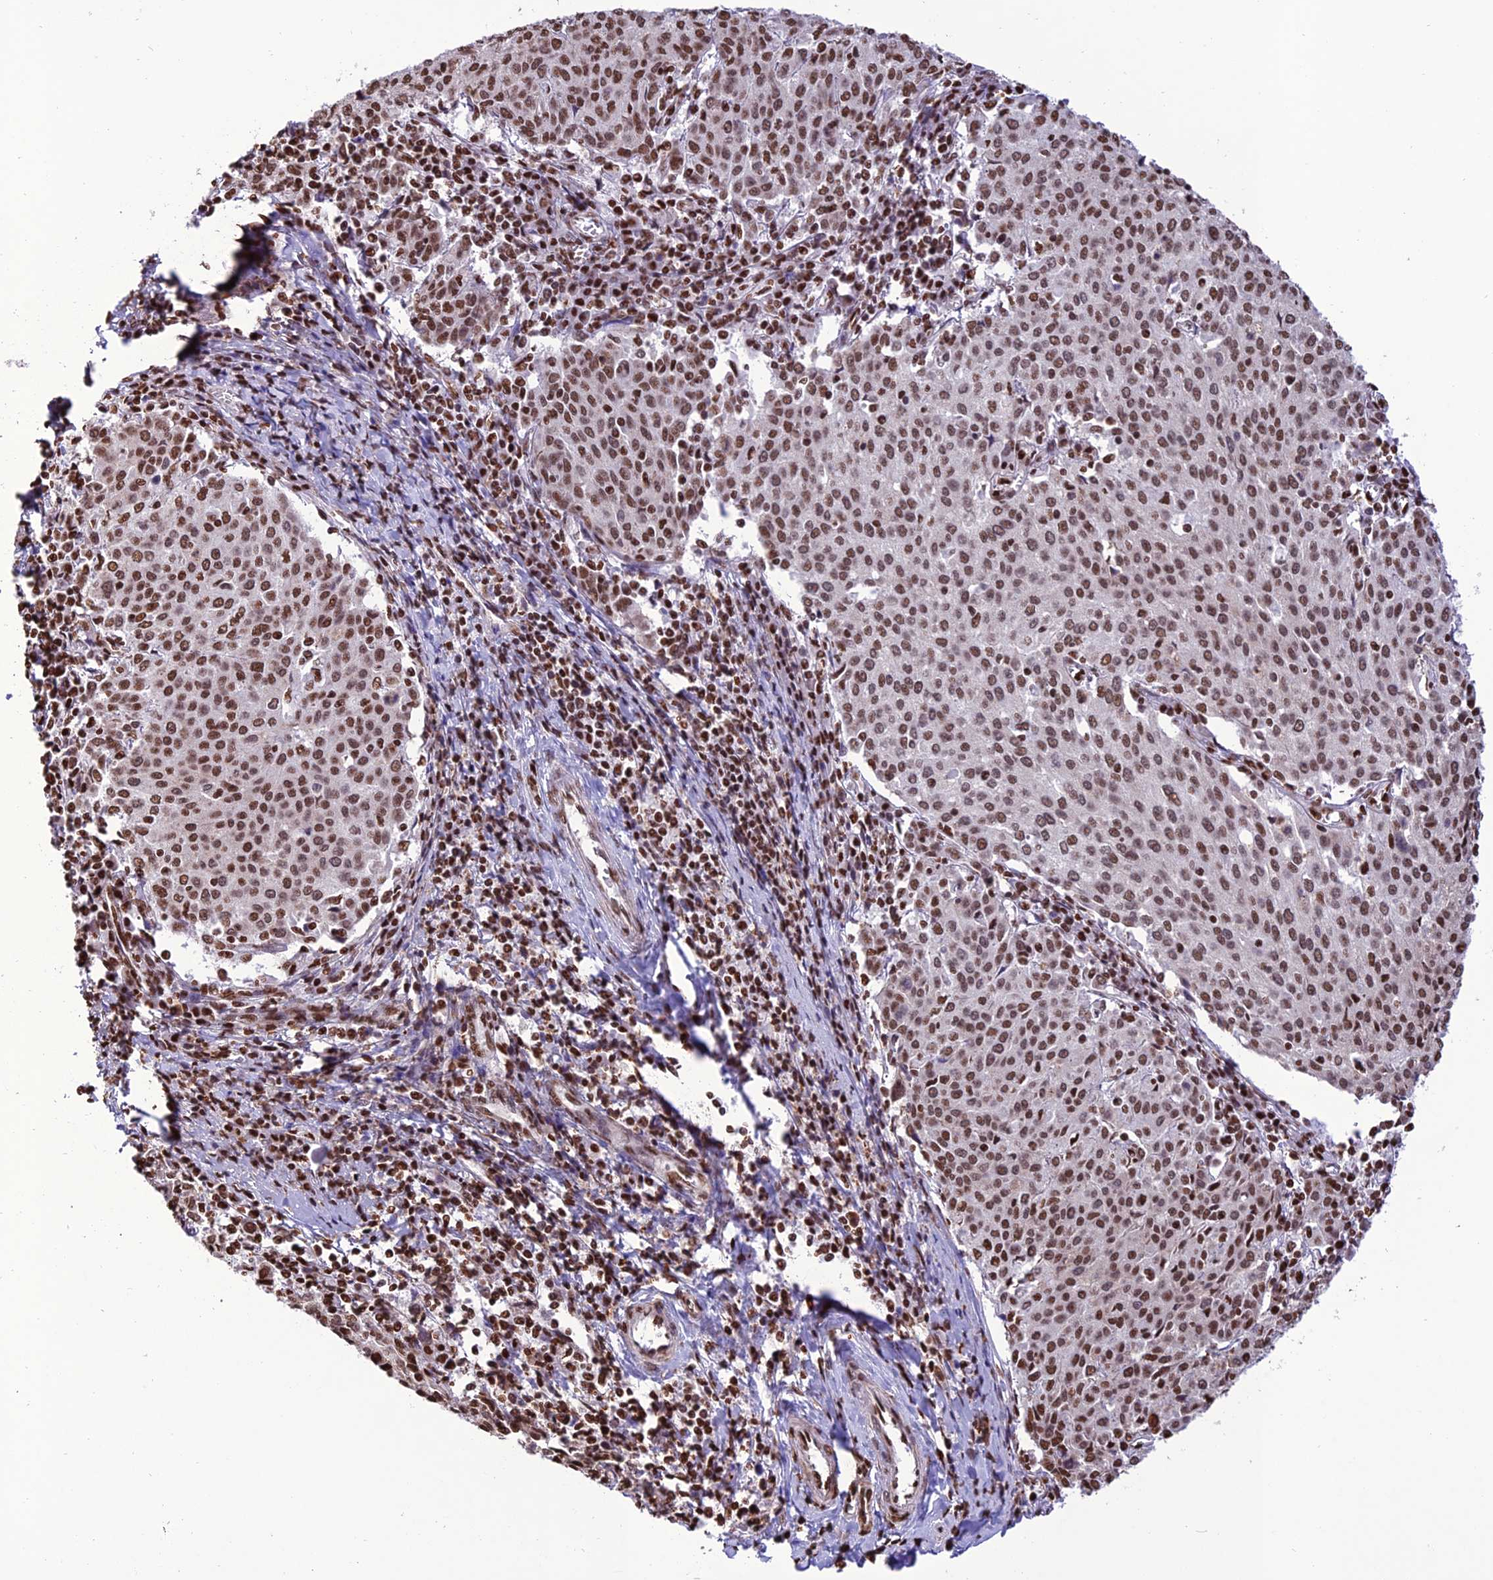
{"staining": {"intensity": "moderate", "quantity": ">75%", "location": "nuclear"}, "tissue": "cervical cancer", "cell_type": "Tumor cells", "image_type": "cancer", "snomed": [{"axis": "morphology", "description": "Squamous cell carcinoma, NOS"}, {"axis": "topography", "description": "Cervix"}], "caption": "DAB immunohistochemical staining of human squamous cell carcinoma (cervical) reveals moderate nuclear protein staining in approximately >75% of tumor cells. (DAB (3,3'-diaminobenzidine) IHC with brightfield microscopy, high magnification).", "gene": "INO80E", "patient": {"sex": "female", "age": 46}}